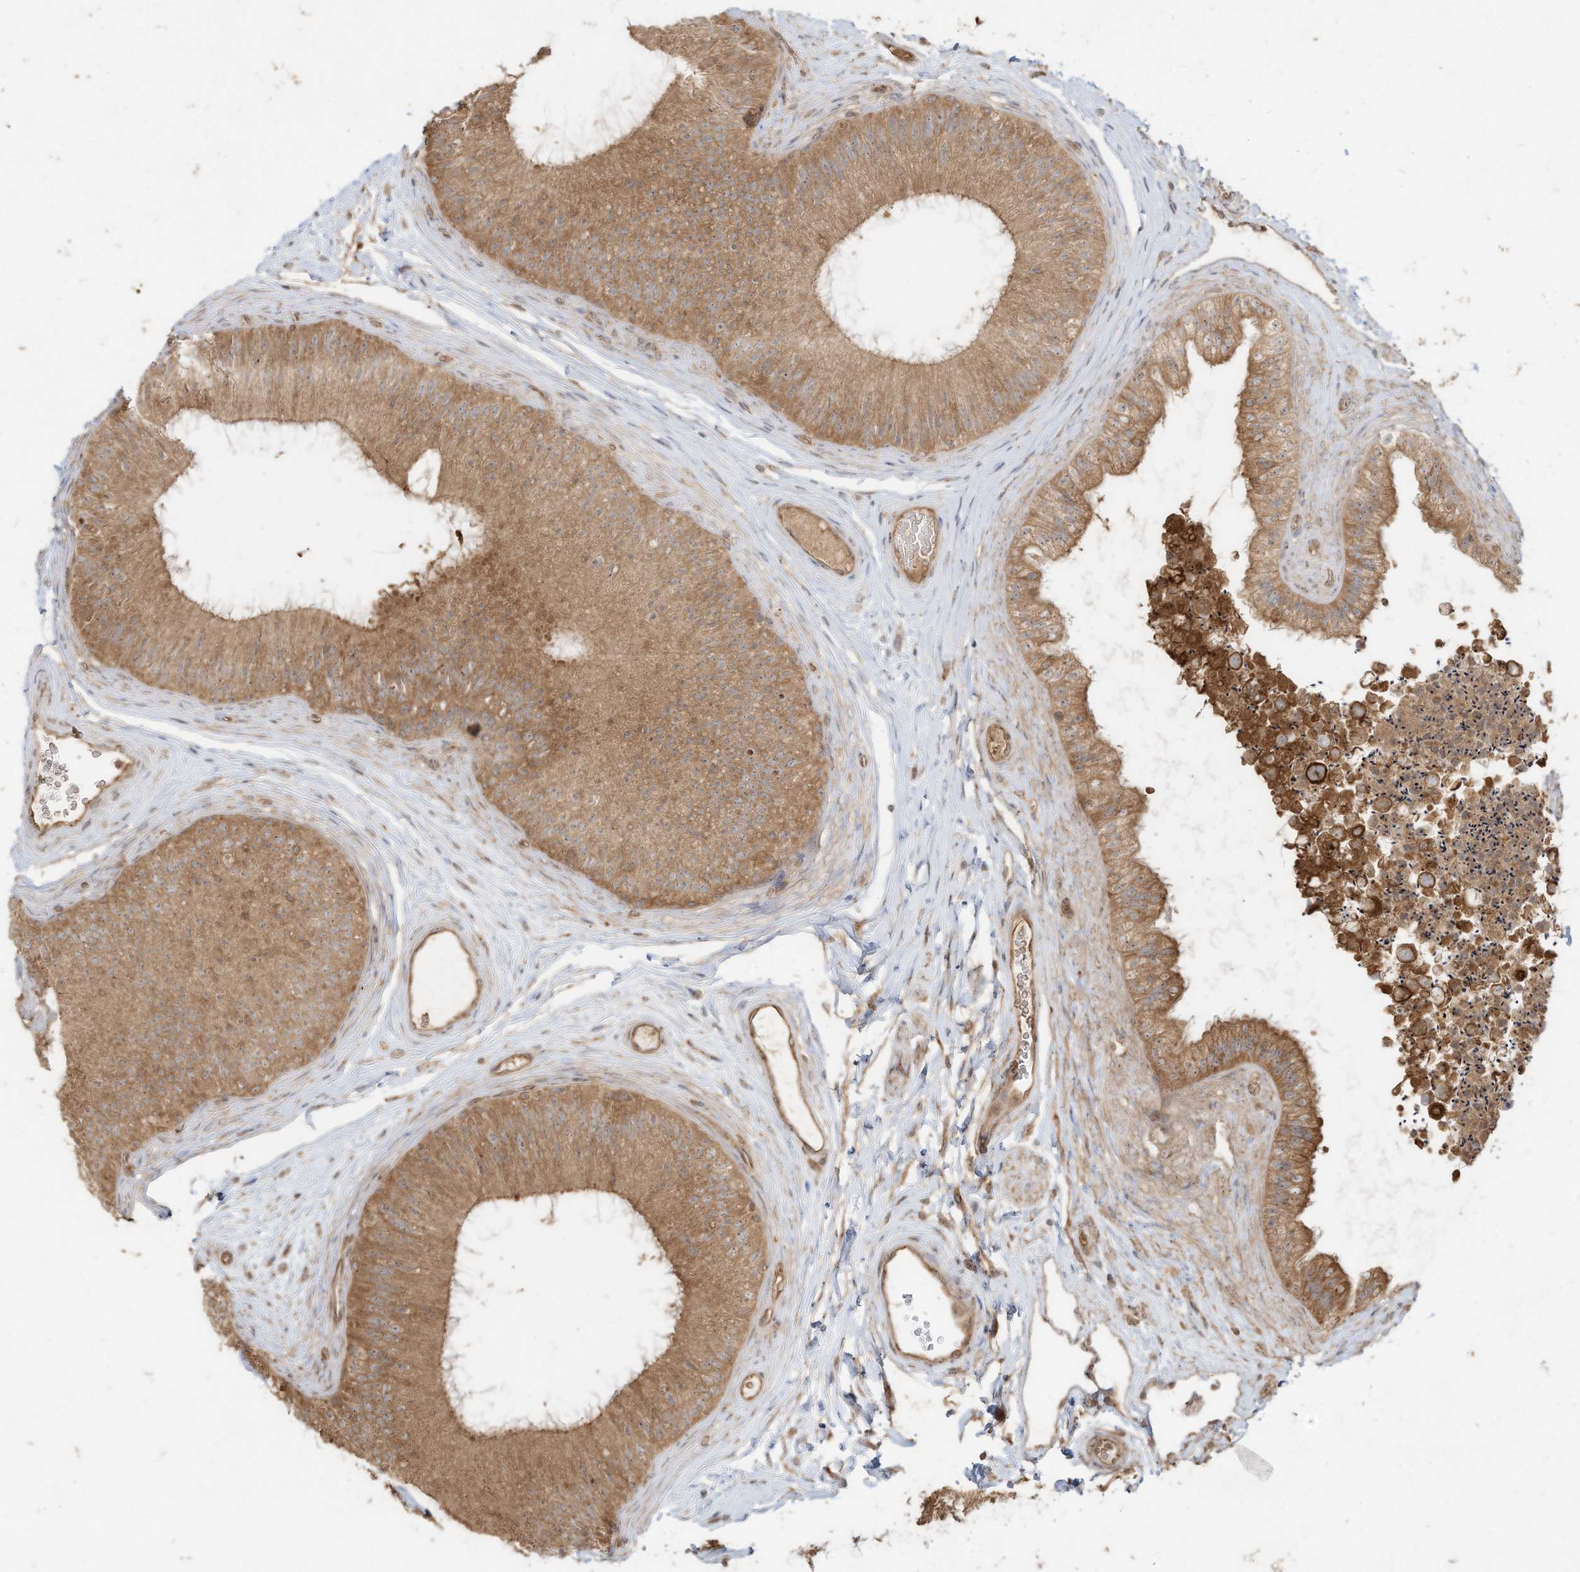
{"staining": {"intensity": "moderate", "quantity": ">75%", "location": "cytoplasmic/membranous"}, "tissue": "epididymis", "cell_type": "Glandular cells", "image_type": "normal", "snomed": [{"axis": "morphology", "description": "Normal tissue, NOS"}, {"axis": "topography", "description": "Epididymis"}], "caption": "A high-resolution photomicrograph shows immunohistochemistry staining of benign epididymis, which exhibits moderate cytoplasmic/membranous positivity in about >75% of glandular cells.", "gene": "DYNC1I2", "patient": {"sex": "male", "age": 45}}